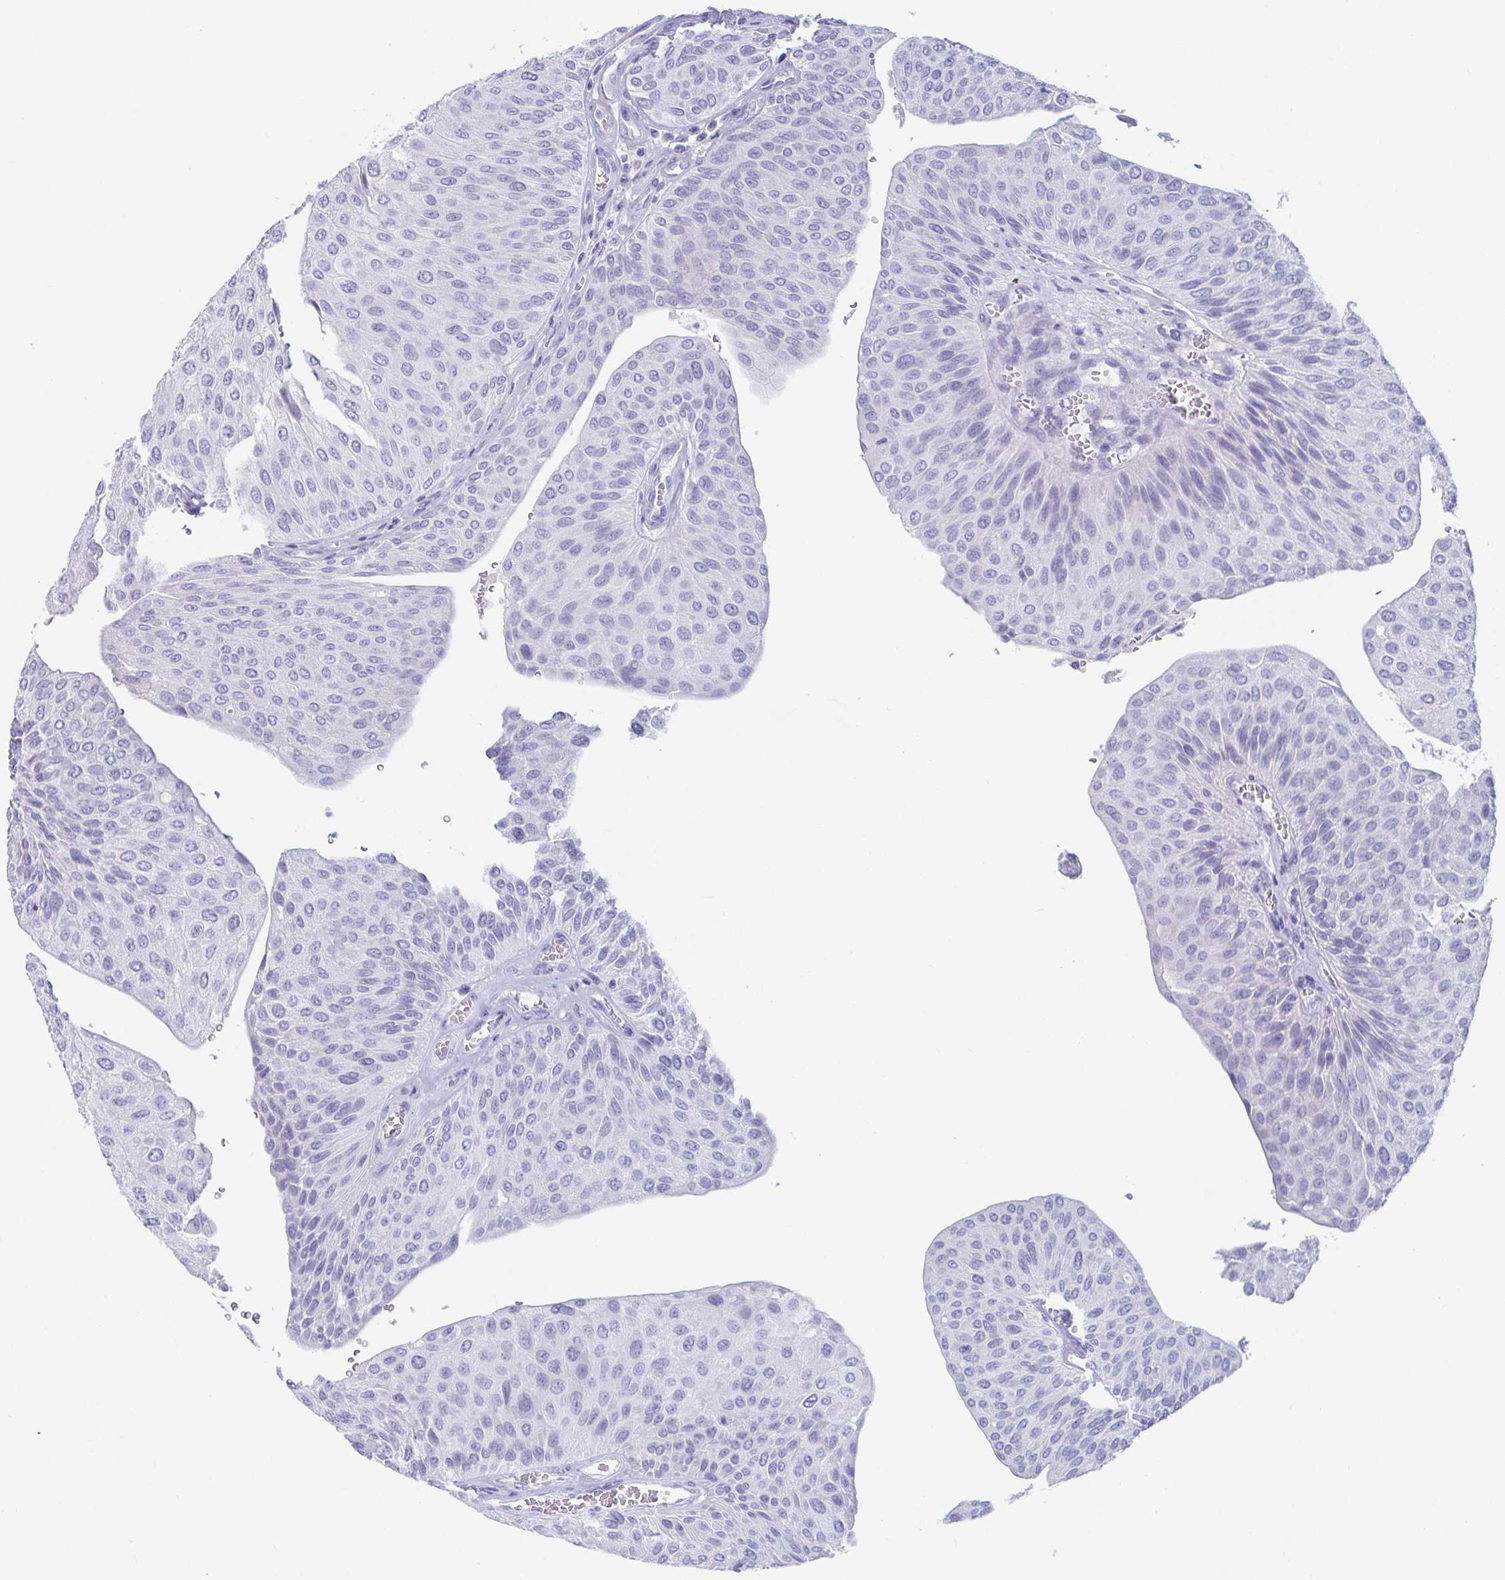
{"staining": {"intensity": "negative", "quantity": "none", "location": "none"}, "tissue": "urothelial cancer", "cell_type": "Tumor cells", "image_type": "cancer", "snomed": [{"axis": "morphology", "description": "Urothelial carcinoma, NOS"}, {"axis": "topography", "description": "Urinary bladder"}], "caption": "This is an immunohistochemistry photomicrograph of urothelial cancer. There is no positivity in tumor cells.", "gene": "PLA2G1B", "patient": {"sex": "male", "age": 67}}